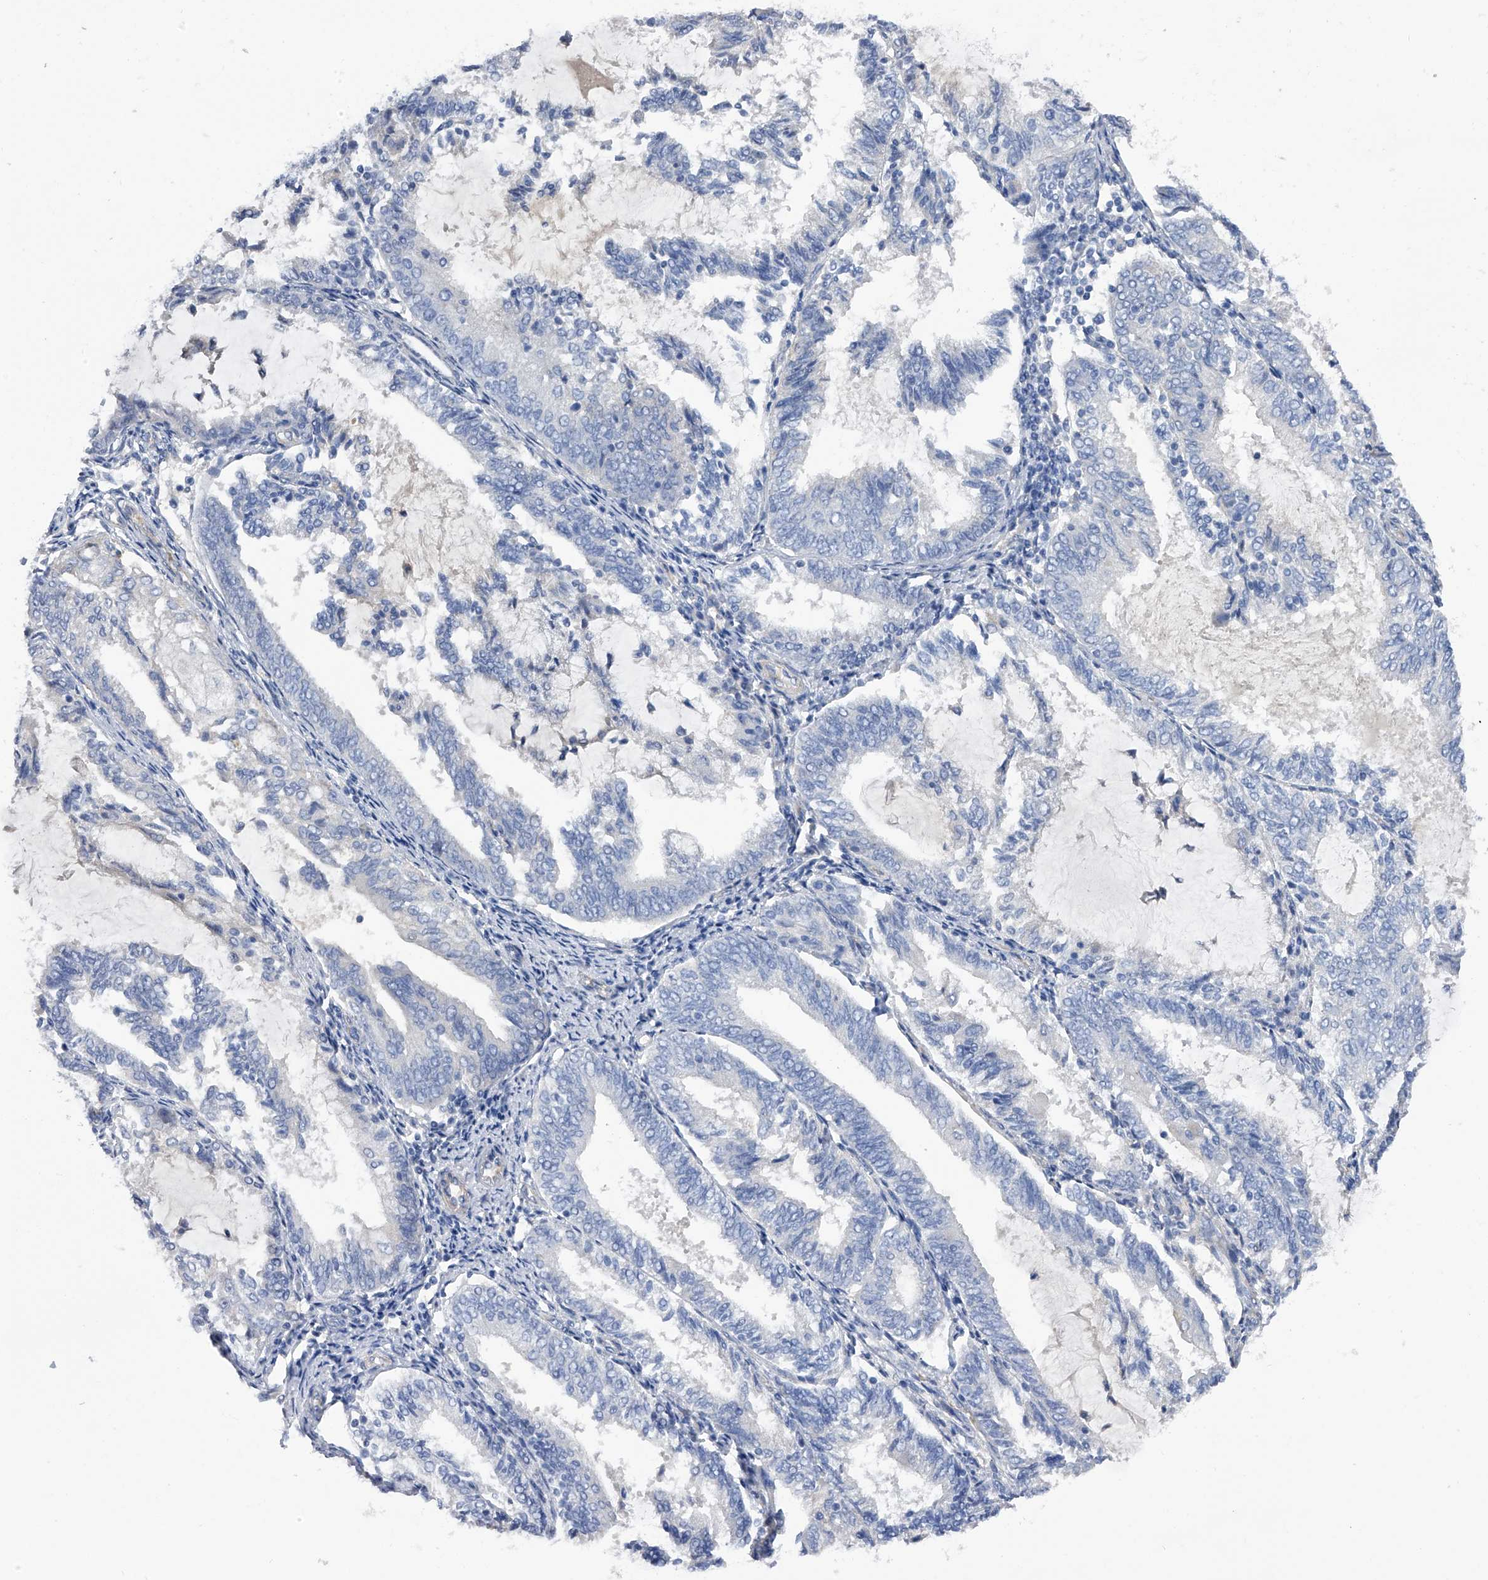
{"staining": {"intensity": "negative", "quantity": "none", "location": "none"}, "tissue": "endometrial cancer", "cell_type": "Tumor cells", "image_type": "cancer", "snomed": [{"axis": "morphology", "description": "Adenocarcinoma, NOS"}, {"axis": "topography", "description": "Endometrium"}], "caption": "A micrograph of endometrial cancer stained for a protein demonstrates no brown staining in tumor cells.", "gene": "RWDD2A", "patient": {"sex": "female", "age": 81}}